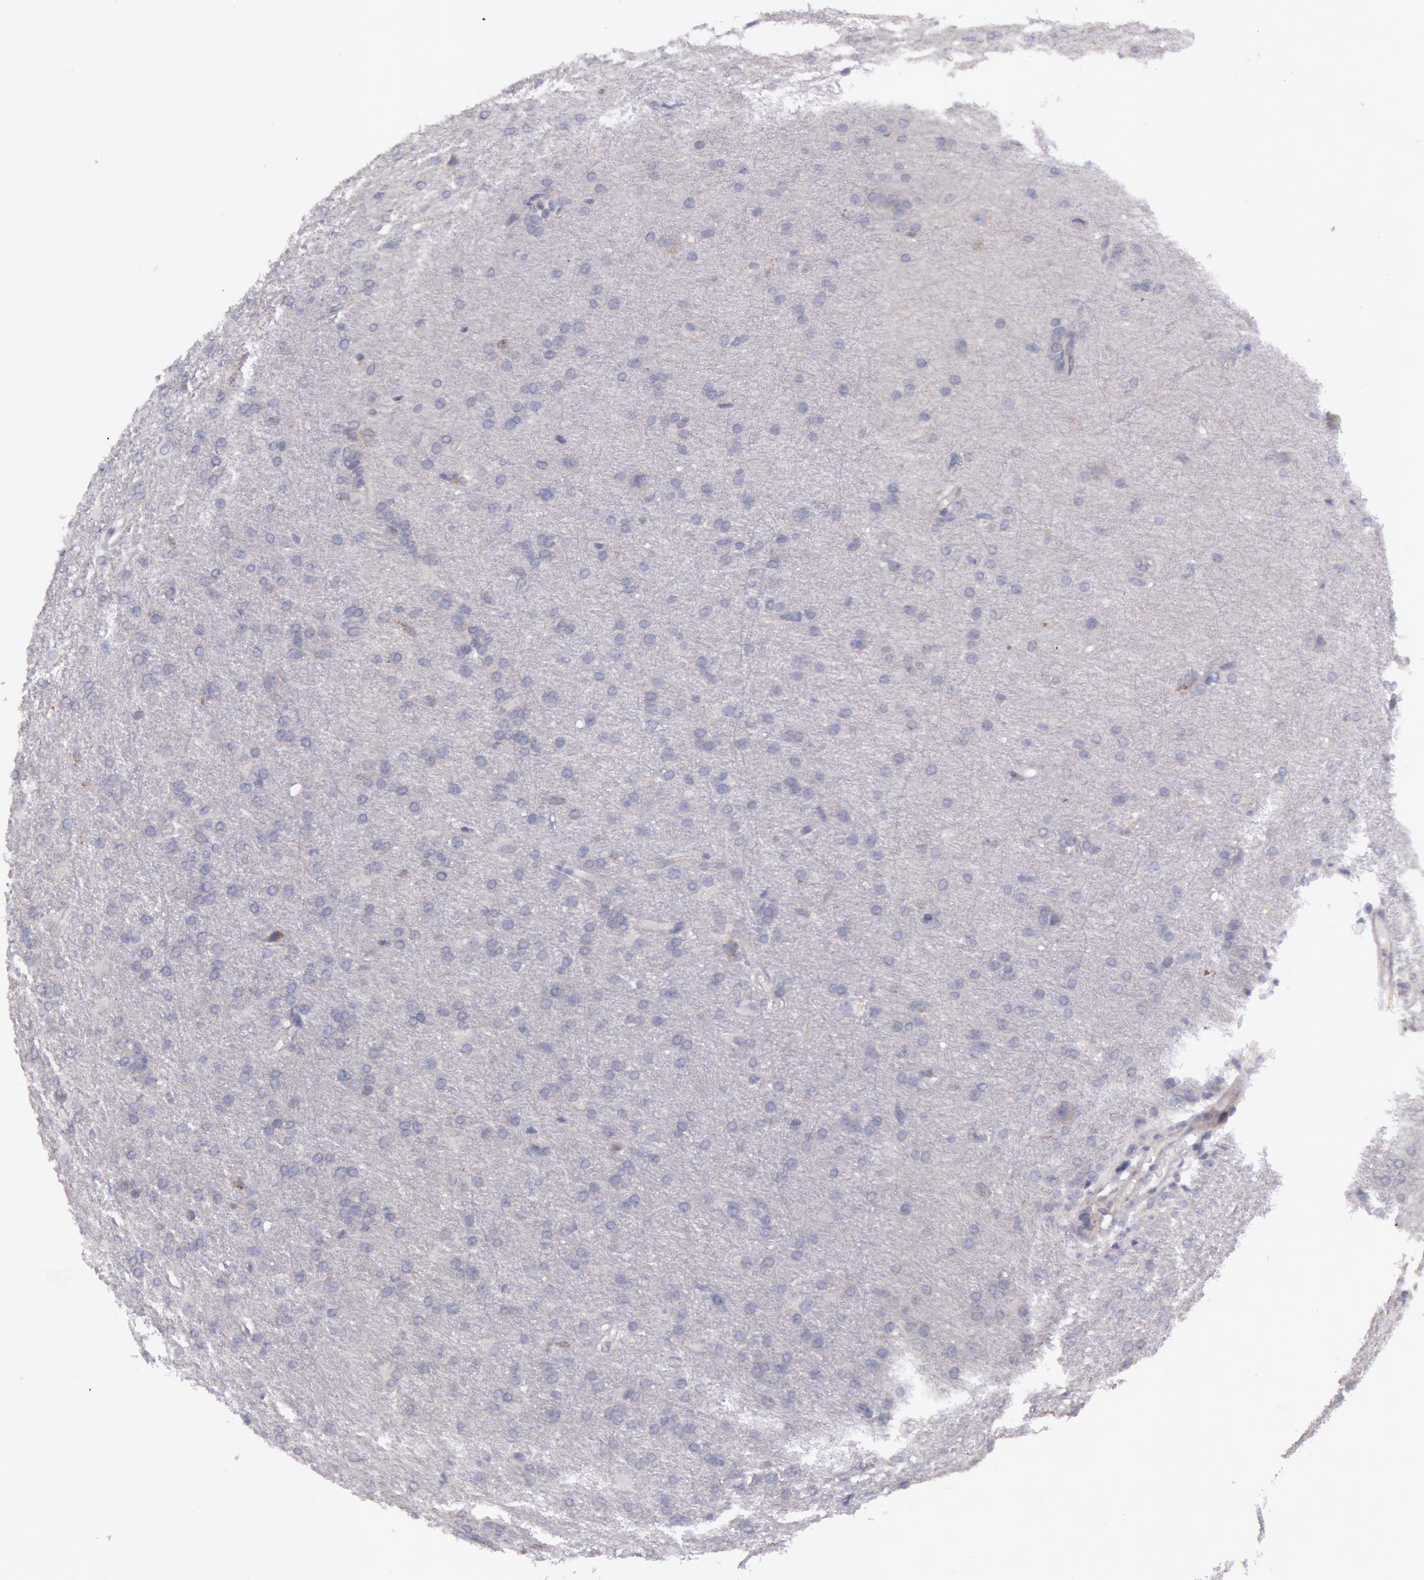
{"staining": {"intensity": "negative", "quantity": "none", "location": "none"}, "tissue": "glioma", "cell_type": "Tumor cells", "image_type": "cancer", "snomed": [{"axis": "morphology", "description": "Glioma, malignant, High grade"}, {"axis": "topography", "description": "Brain"}], "caption": "The immunohistochemistry (IHC) micrograph has no significant expression in tumor cells of malignant glioma (high-grade) tissue. (Stains: DAB immunohistochemistry with hematoxylin counter stain, Microscopy: brightfield microscopy at high magnification).", "gene": "AMOTL1", "patient": {"sex": "male", "age": 68}}